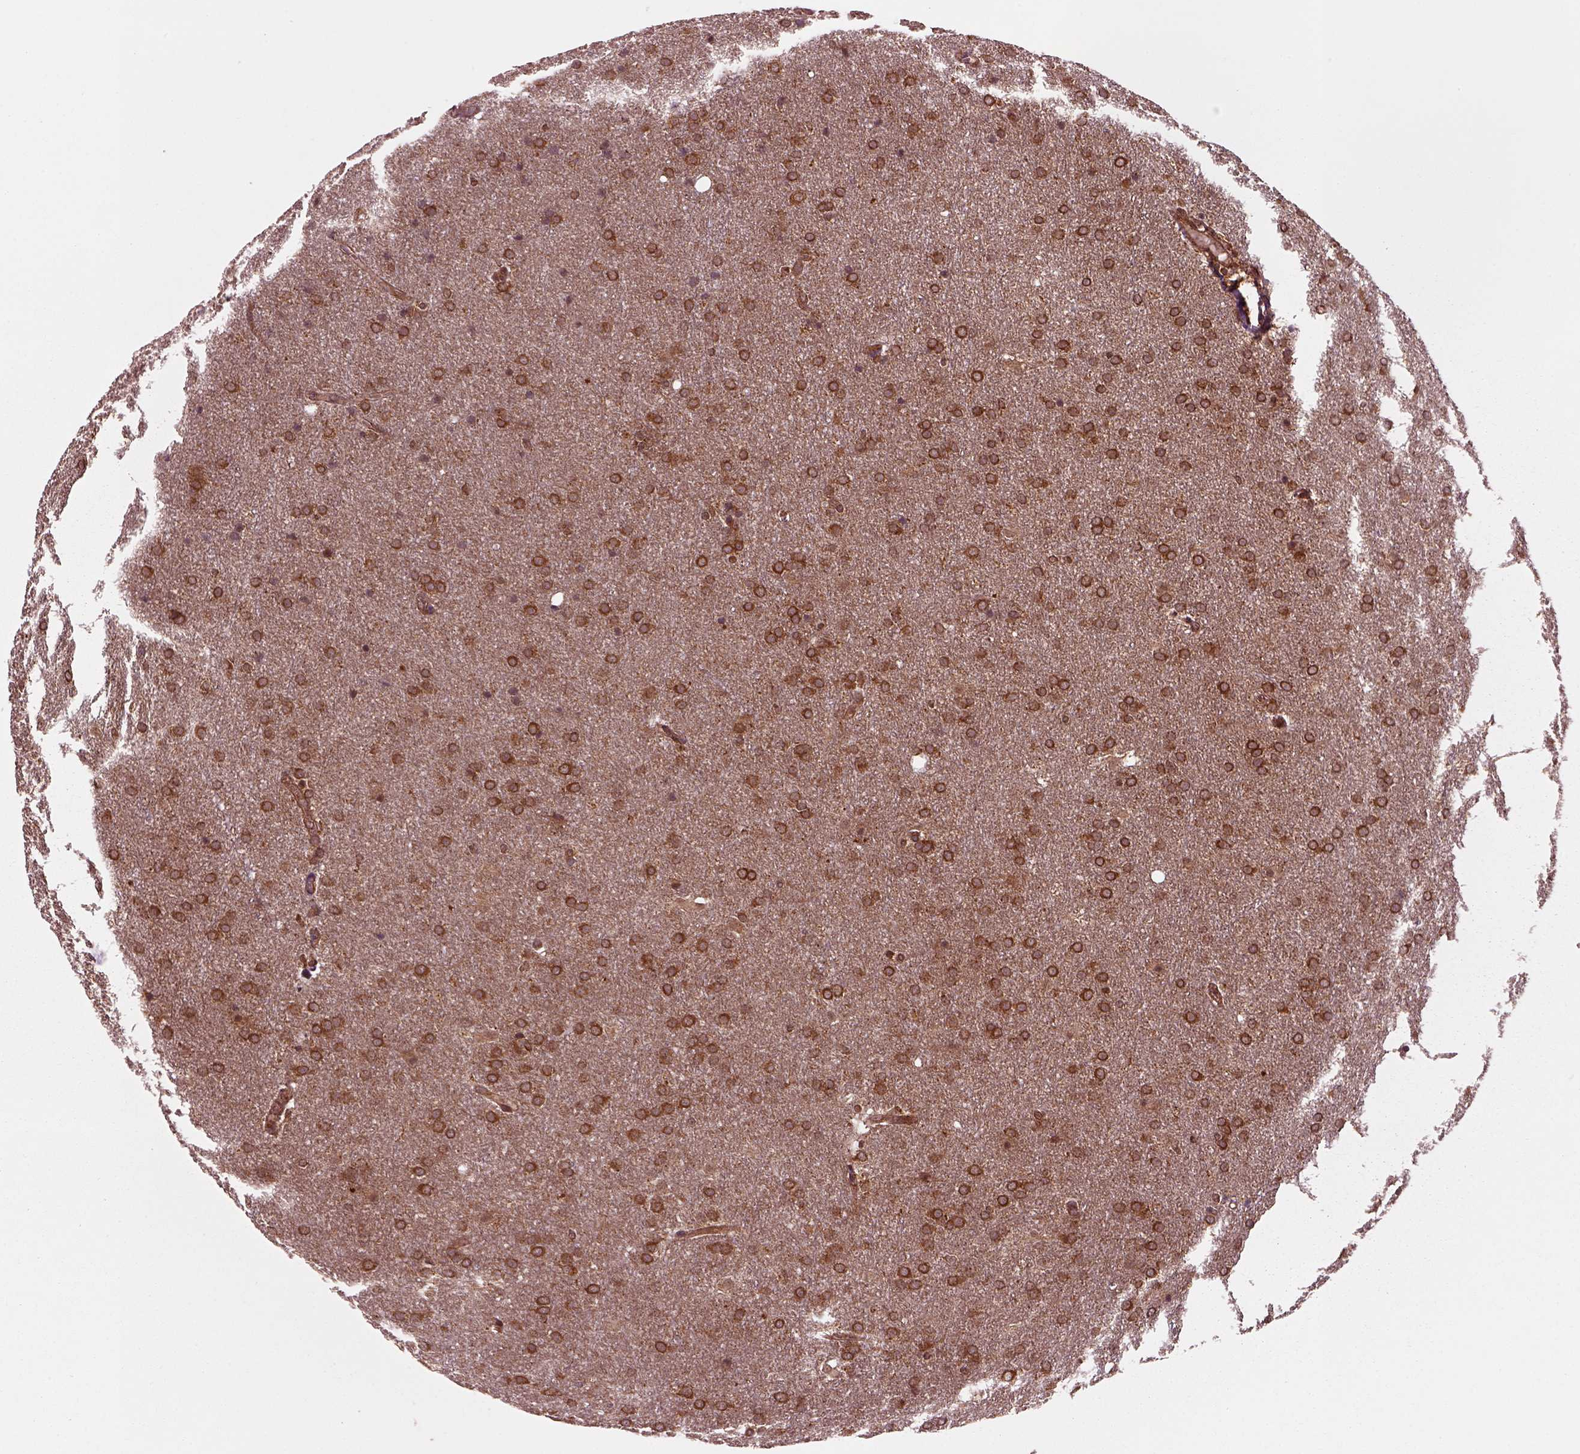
{"staining": {"intensity": "strong", "quantity": ">75%", "location": "cytoplasmic/membranous"}, "tissue": "glioma", "cell_type": "Tumor cells", "image_type": "cancer", "snomed": [{"axis": "morphology", "description": "Glioma, malignant, Low grade"}, {"axis": "topography", "description": "Brain"}], "caption": "The photomicrograph reveals staining of malignant low-grade glioma, revealing strong cytoplasmic/membranous protein positivity (brown color) within tumor cells.", "gene": "WASHC2A", "patient": {"sex": "female", "age": 32}}